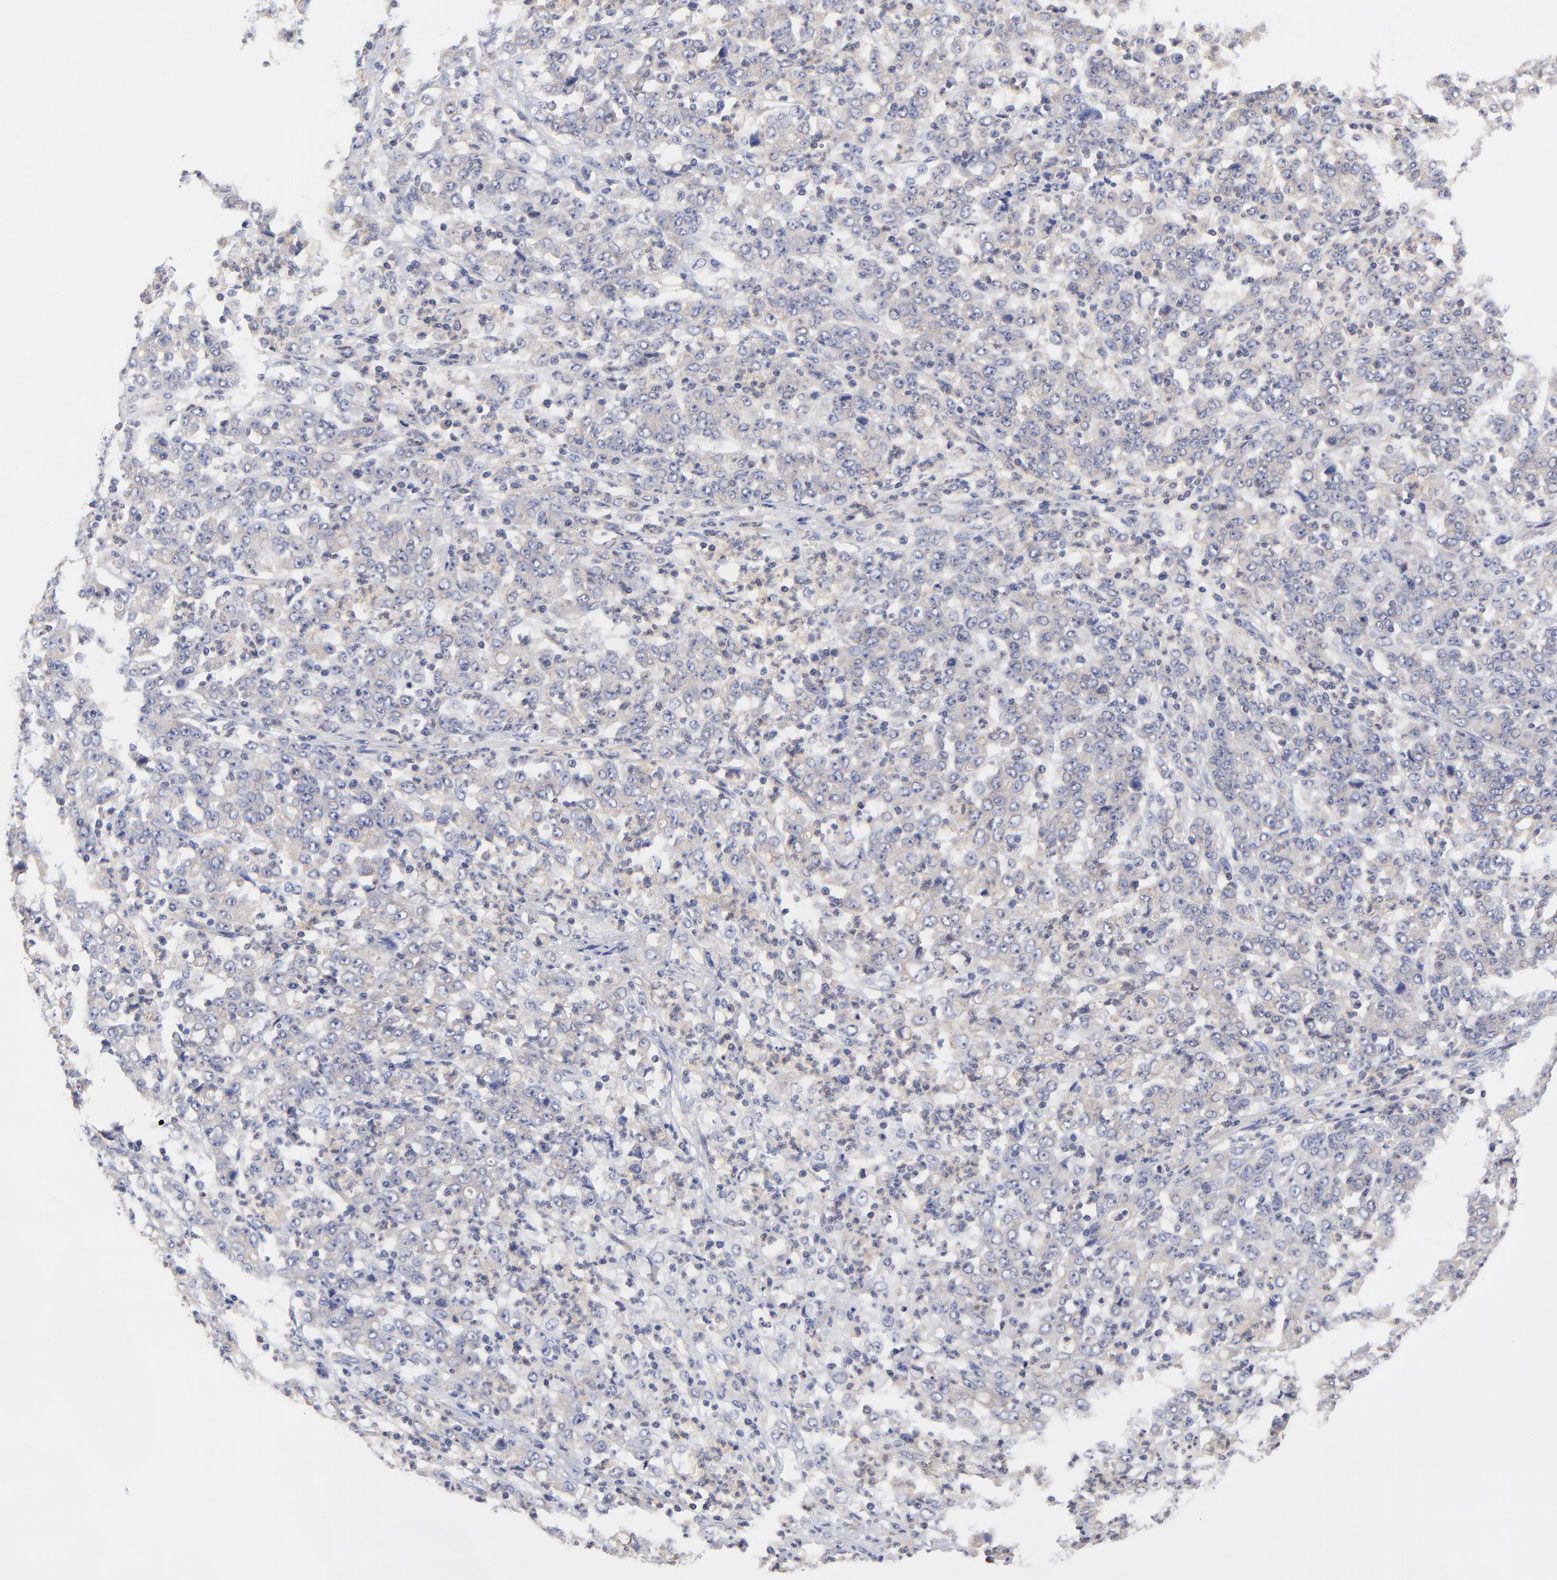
{"staining": {"intensity": "negative", "quantity": "none", "location": "none"}, "tissue": "stomach cancer", "cell_type": "Tumor cells", "image_type": "cancer", "snomed": [{"axis": "morphology", "description": "Adenocarcinoma, NOS"}, {"axis": "topography", "description": "Stomach, lower"}], "caption": "A micrograph of stomach cancer stained for a protein displays no brown staining in tumor cells.", "gene": "PCMT1", "patient": {"sex": "female", "age": 71}}